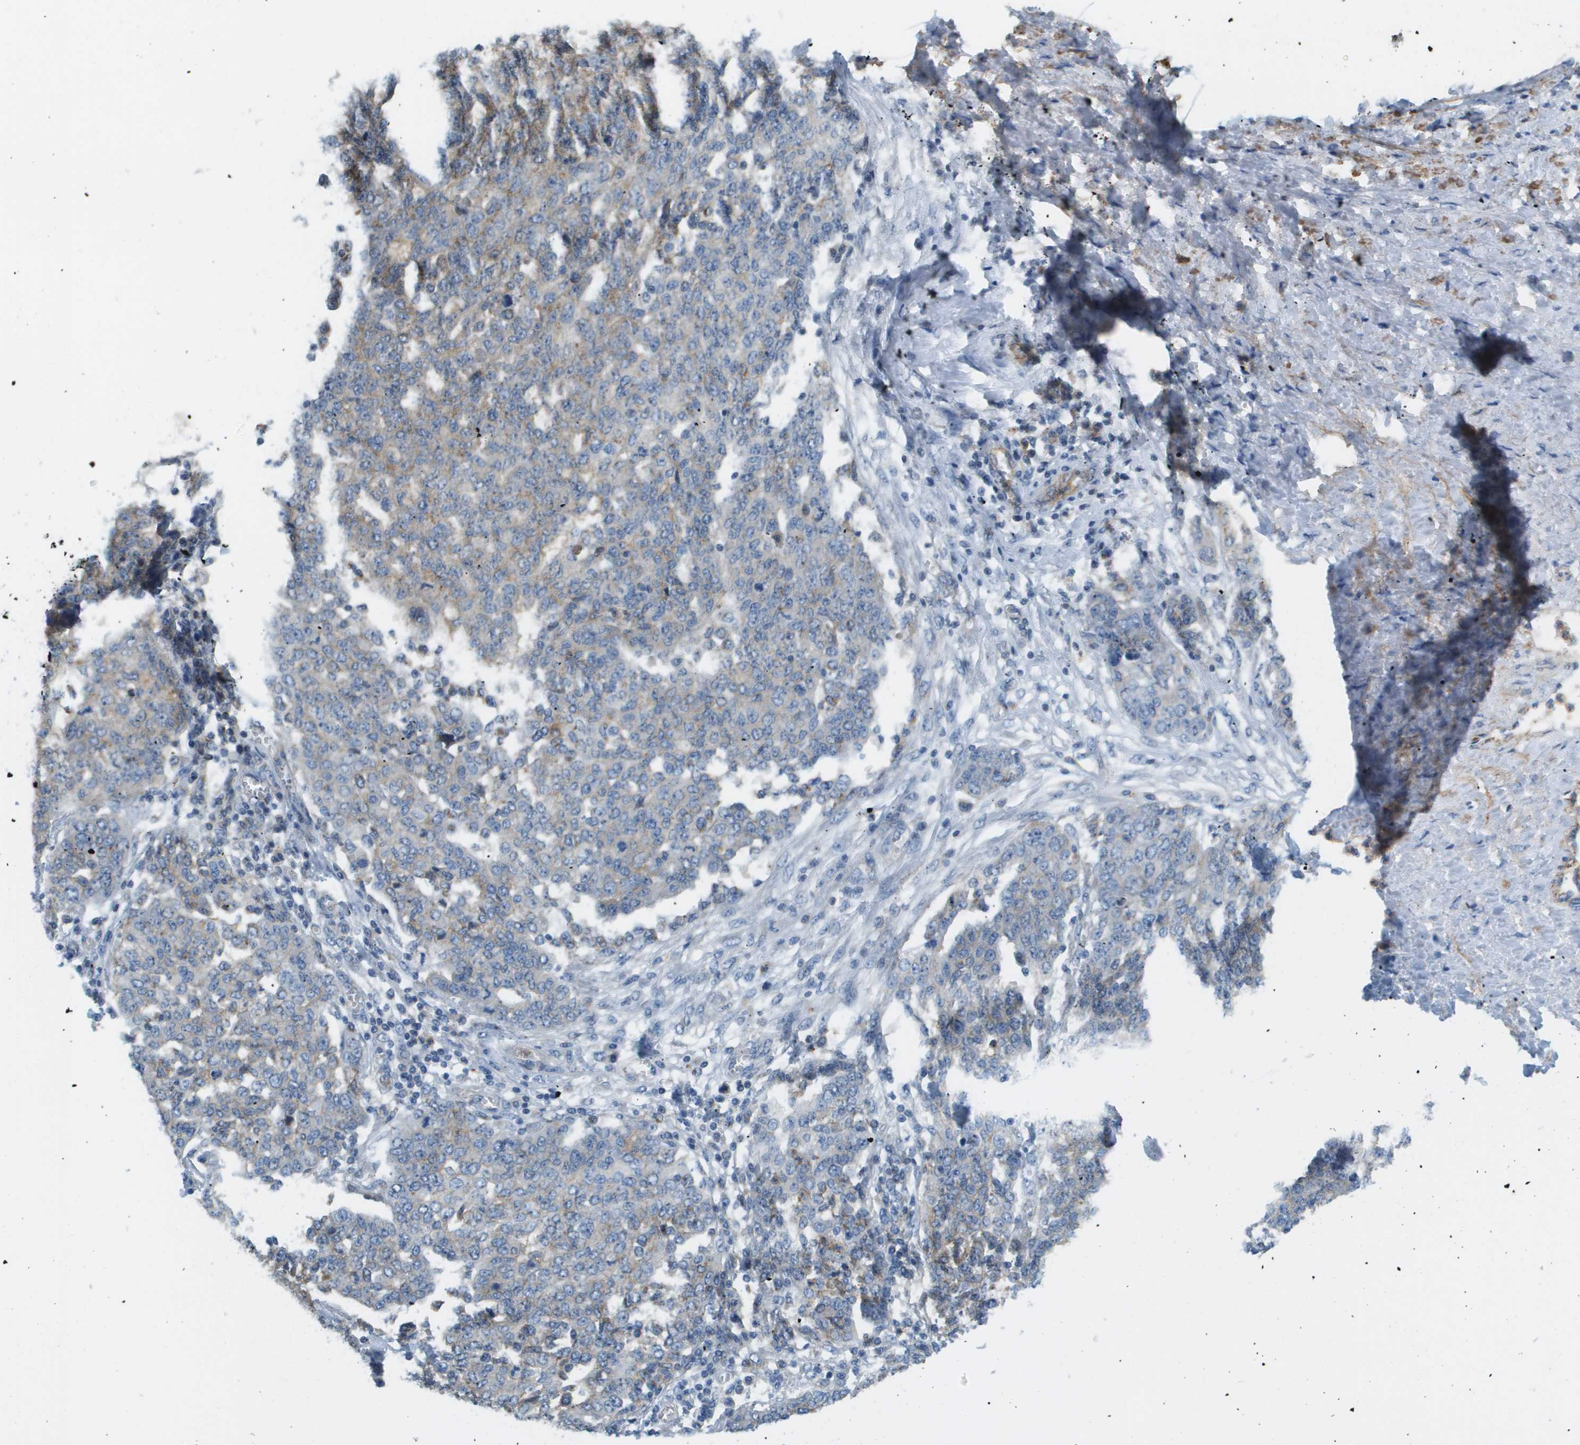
{"staining": {"intensity": "negative", "quantity": "none", "location": "none"}, "tissue": "ovarian cancer", "cell_type": "Tumor cells", "image_type": "cancer", "snomed": [{"axis": "morphology", "description": "Cystadenocarcinoma, serous, NOS"}, {"axis": "topography", "description": "Soft tissue"}, {"axis": "topography", "description": "Ovary"}], "caption": "Immunohistochemistry of human ovarian cancer (serous cystadenocarcinoma) reveals no expression in tumor cells.", "gene": "MYH11", "patient": {"sex": "female", "age": 57}}